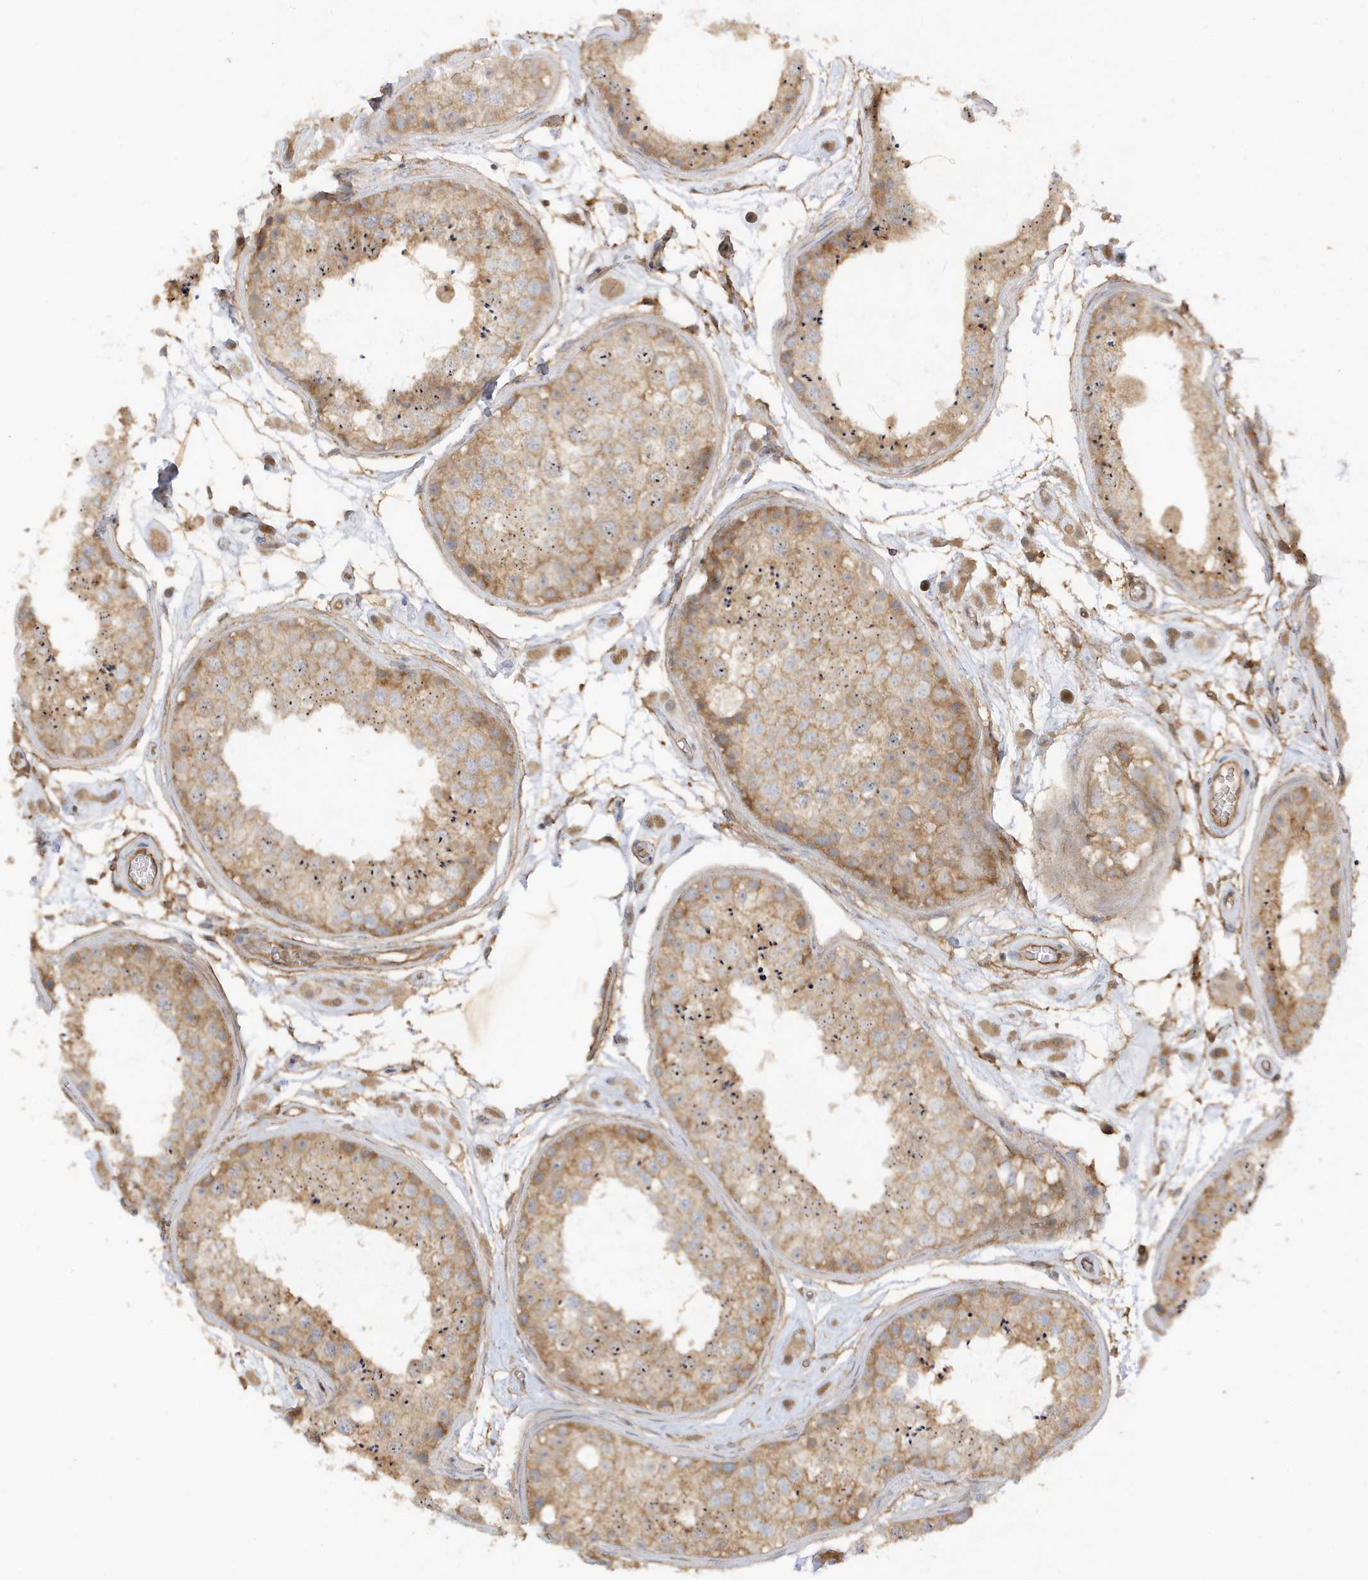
{"staining": {"intensity": "moderate", "quantity": ">75%", "location": "cytoplasmic/membranous"}, "tissue": "testis", "cell_type": "Cells in seminiferous ducts", "image_type": "normal", "snomed": [{"axis": "morphology", "description": "Normal tissue, NOS"}, {"axis": "topography", "description": "Testis"}], "caption": "Immunohistochemistry (IHC) of normal human testis exhibits medium levels of moderate cytoplasmic/membranous positivity in approximately >75% of cells in seminiferous ducts.", "gene": "PHACTR2", "patient": {"sex": "male", "age": 25}}